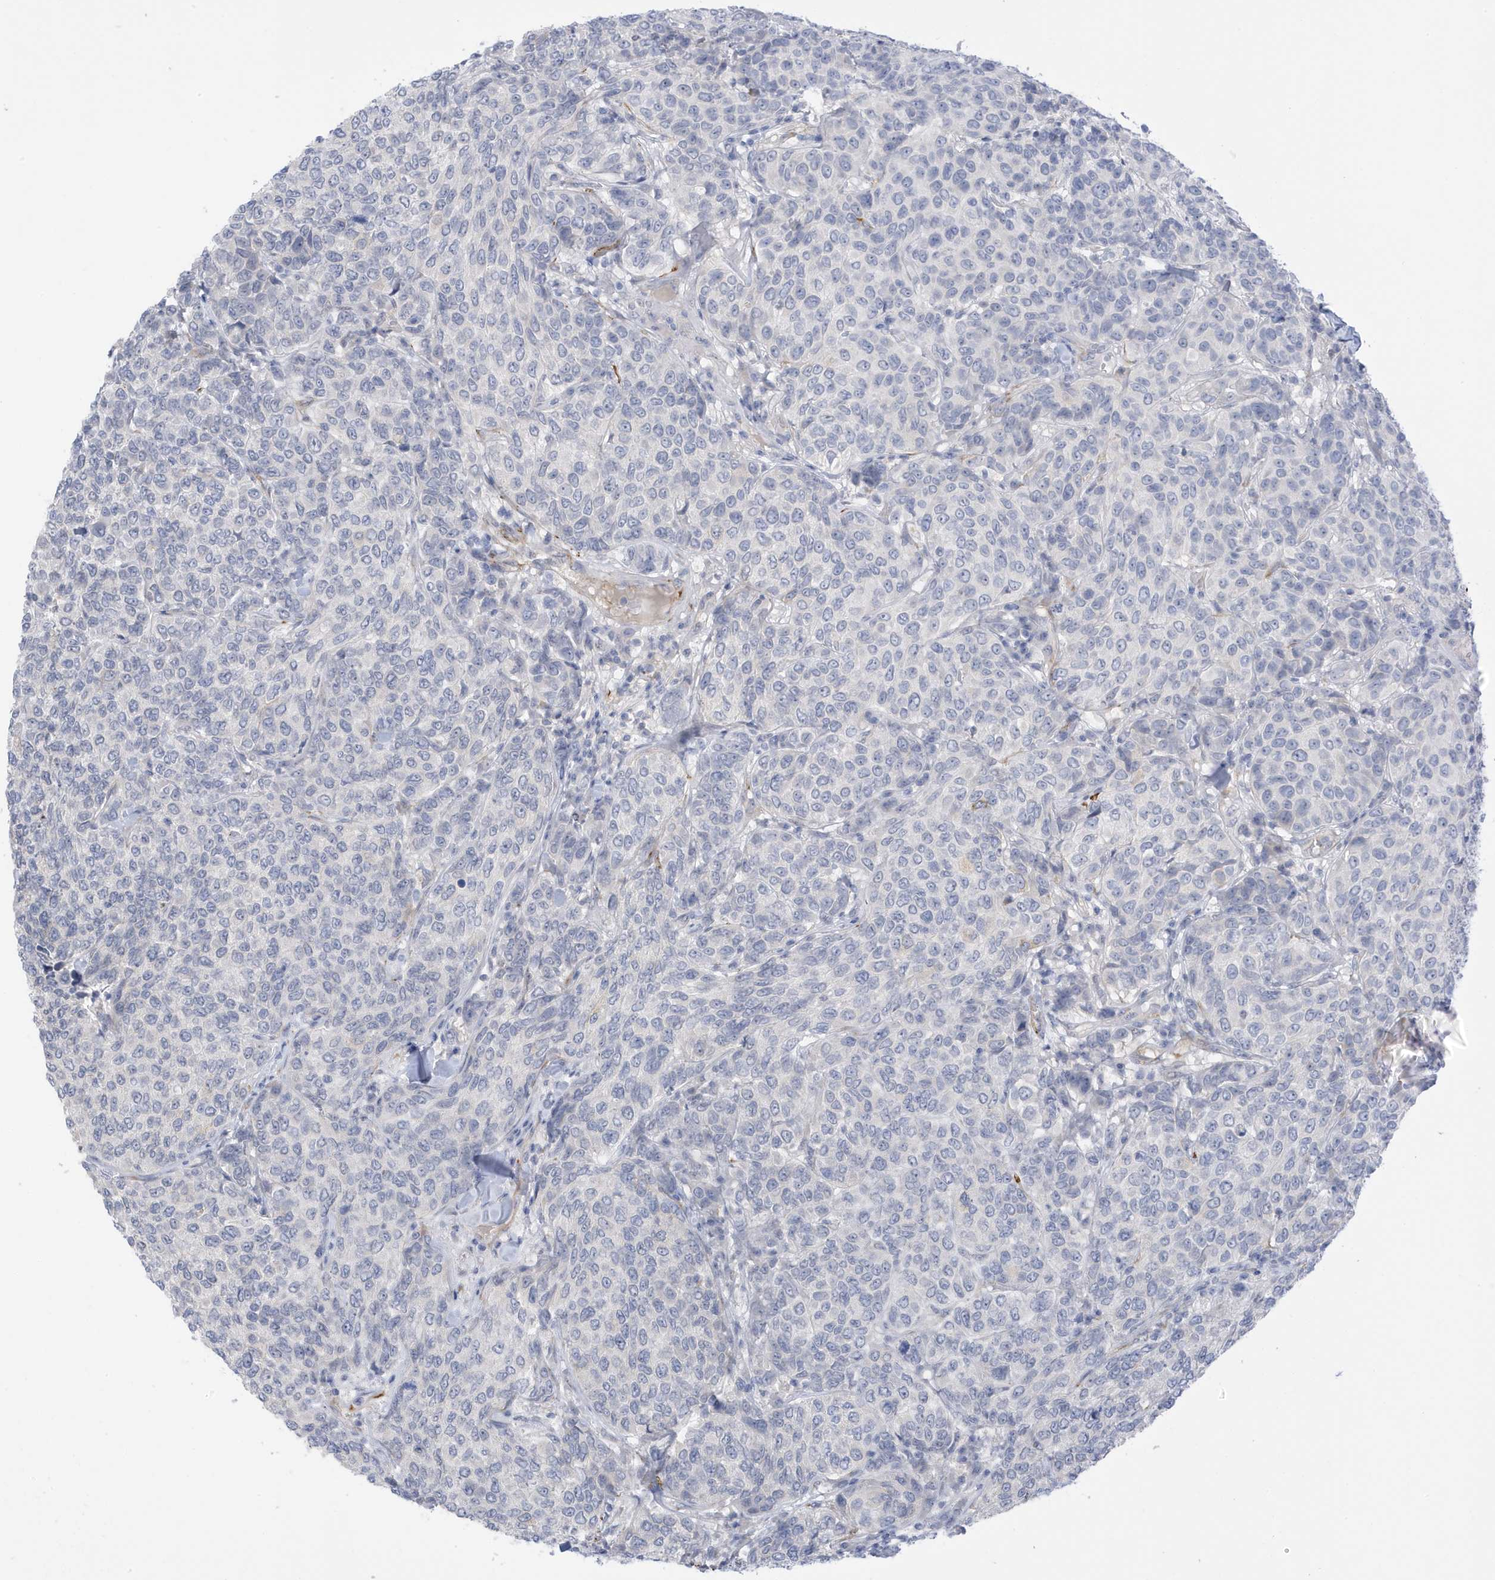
{"staining": {"intensity": "negative", "quantity": "none", "location": "none"}, "tissue": "breast cancer", "cell_type": "Tumor cells", "image_type": "cancer", "snomed": [{"axis": "morphology", "description": "Duct carcinoma"}, {"axis": "topography", "description": "Breast"}], "caption": "Protein analysis of breast cancer shows no significant expression in tumor cells. Brightfield microscopy of IHC stained with DAB (3,3'-diaminobenzidine) (brown) and hematoxylin (blue), captured at high magnification.", "gene": "PERM1", "patient": {"sex": "female", "age": 55}}